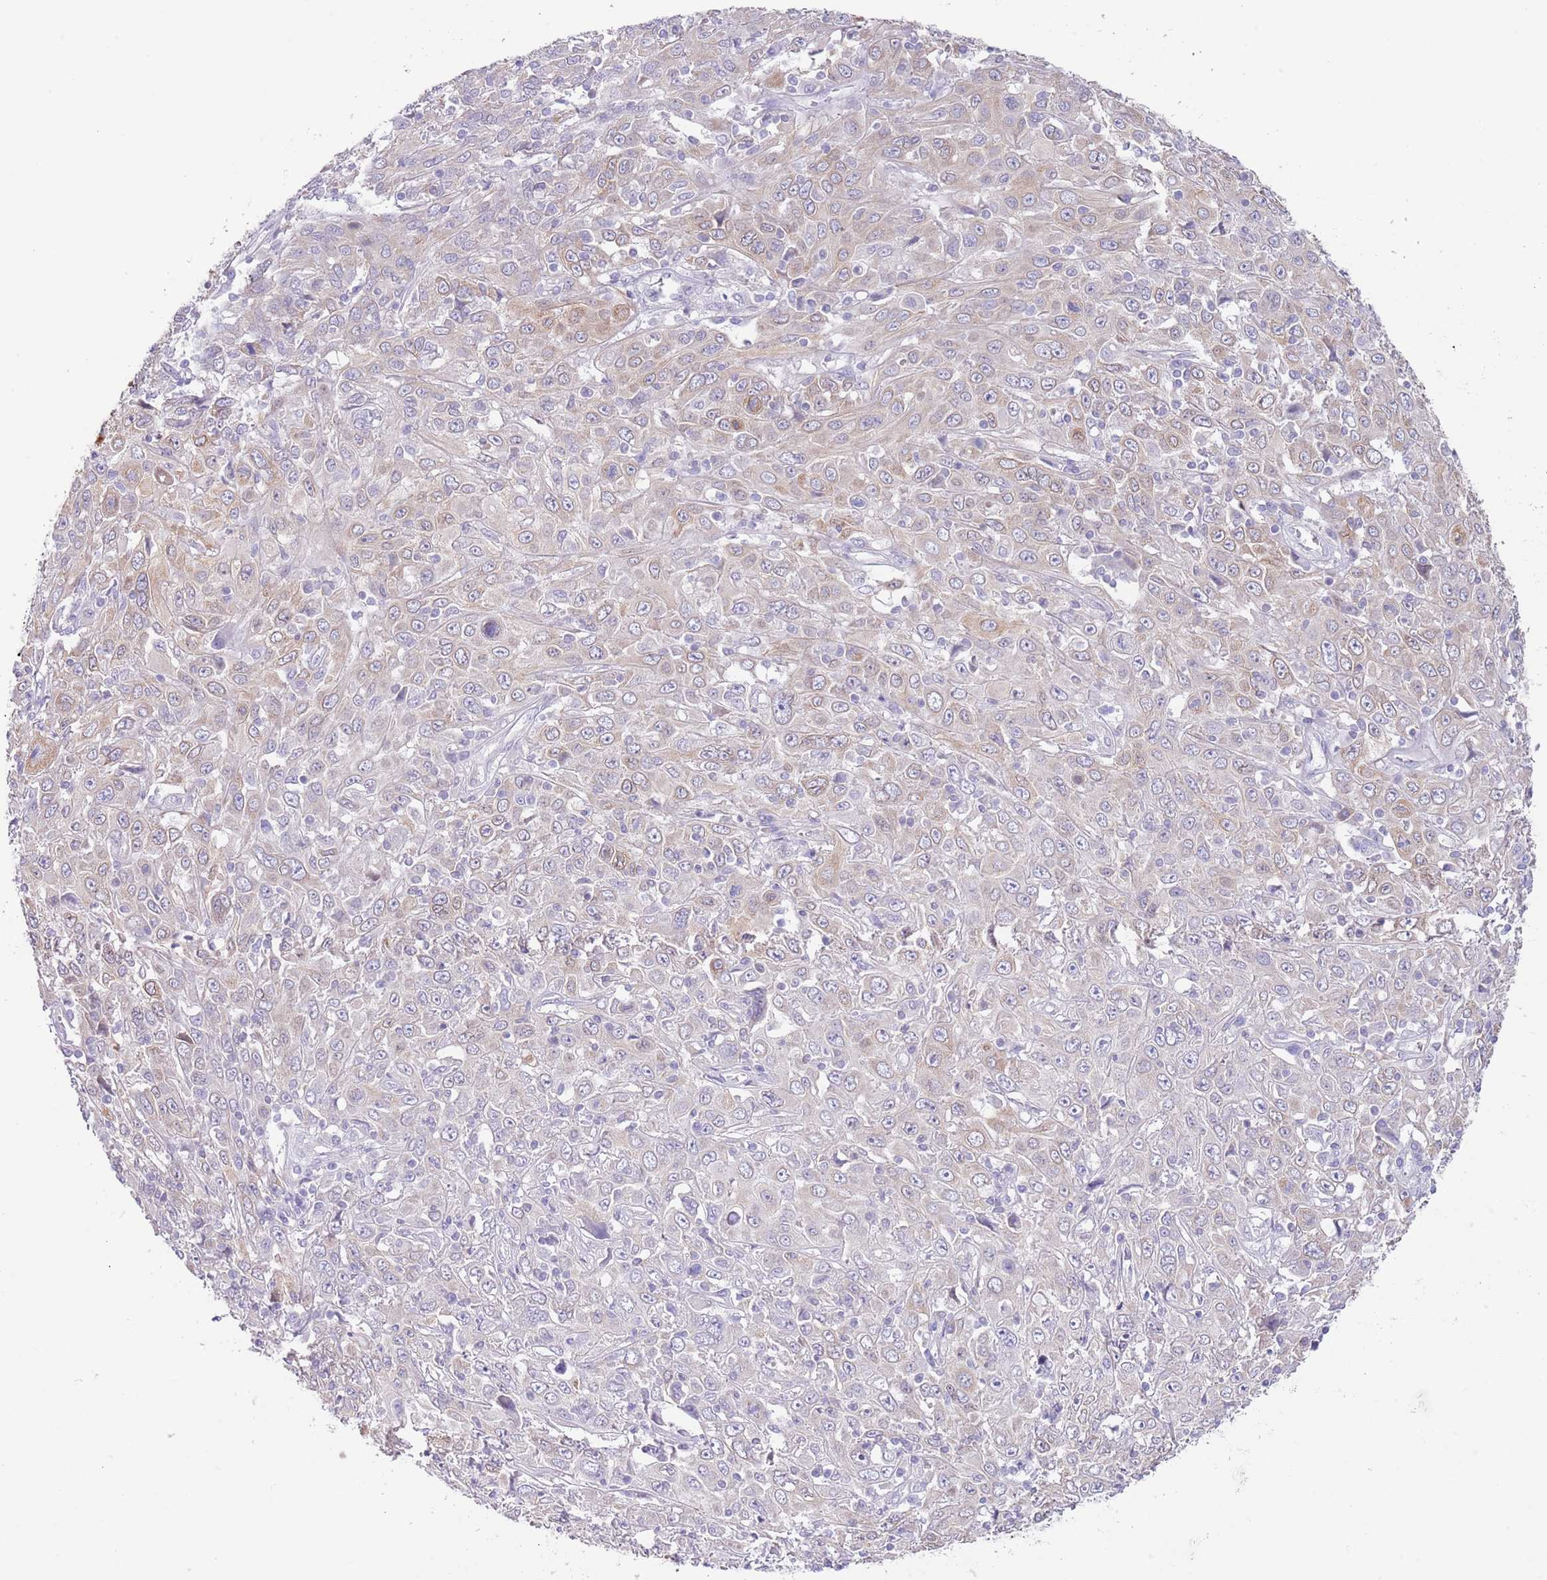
{"staining": {"intensity": "weak", "quantity": "<25%", "location": "cytoplasmic/membranous"}, "tissue": "cervical cancer", "cell_type": "Tumor cells", "image_type": "cancer", "snomed": [{"axis": "morphology", "description": "Squamous cell carcinoma, NOS"}, {"axis": "topography", "description": "Cervix"}], "caption": "IHC image of cervical squamous cell carcinoma stained for a protein (brown), which exhibits no positivity in tumor cells.", "gene": "EBPL", "patient": {"sex": "female", "age": 46}}